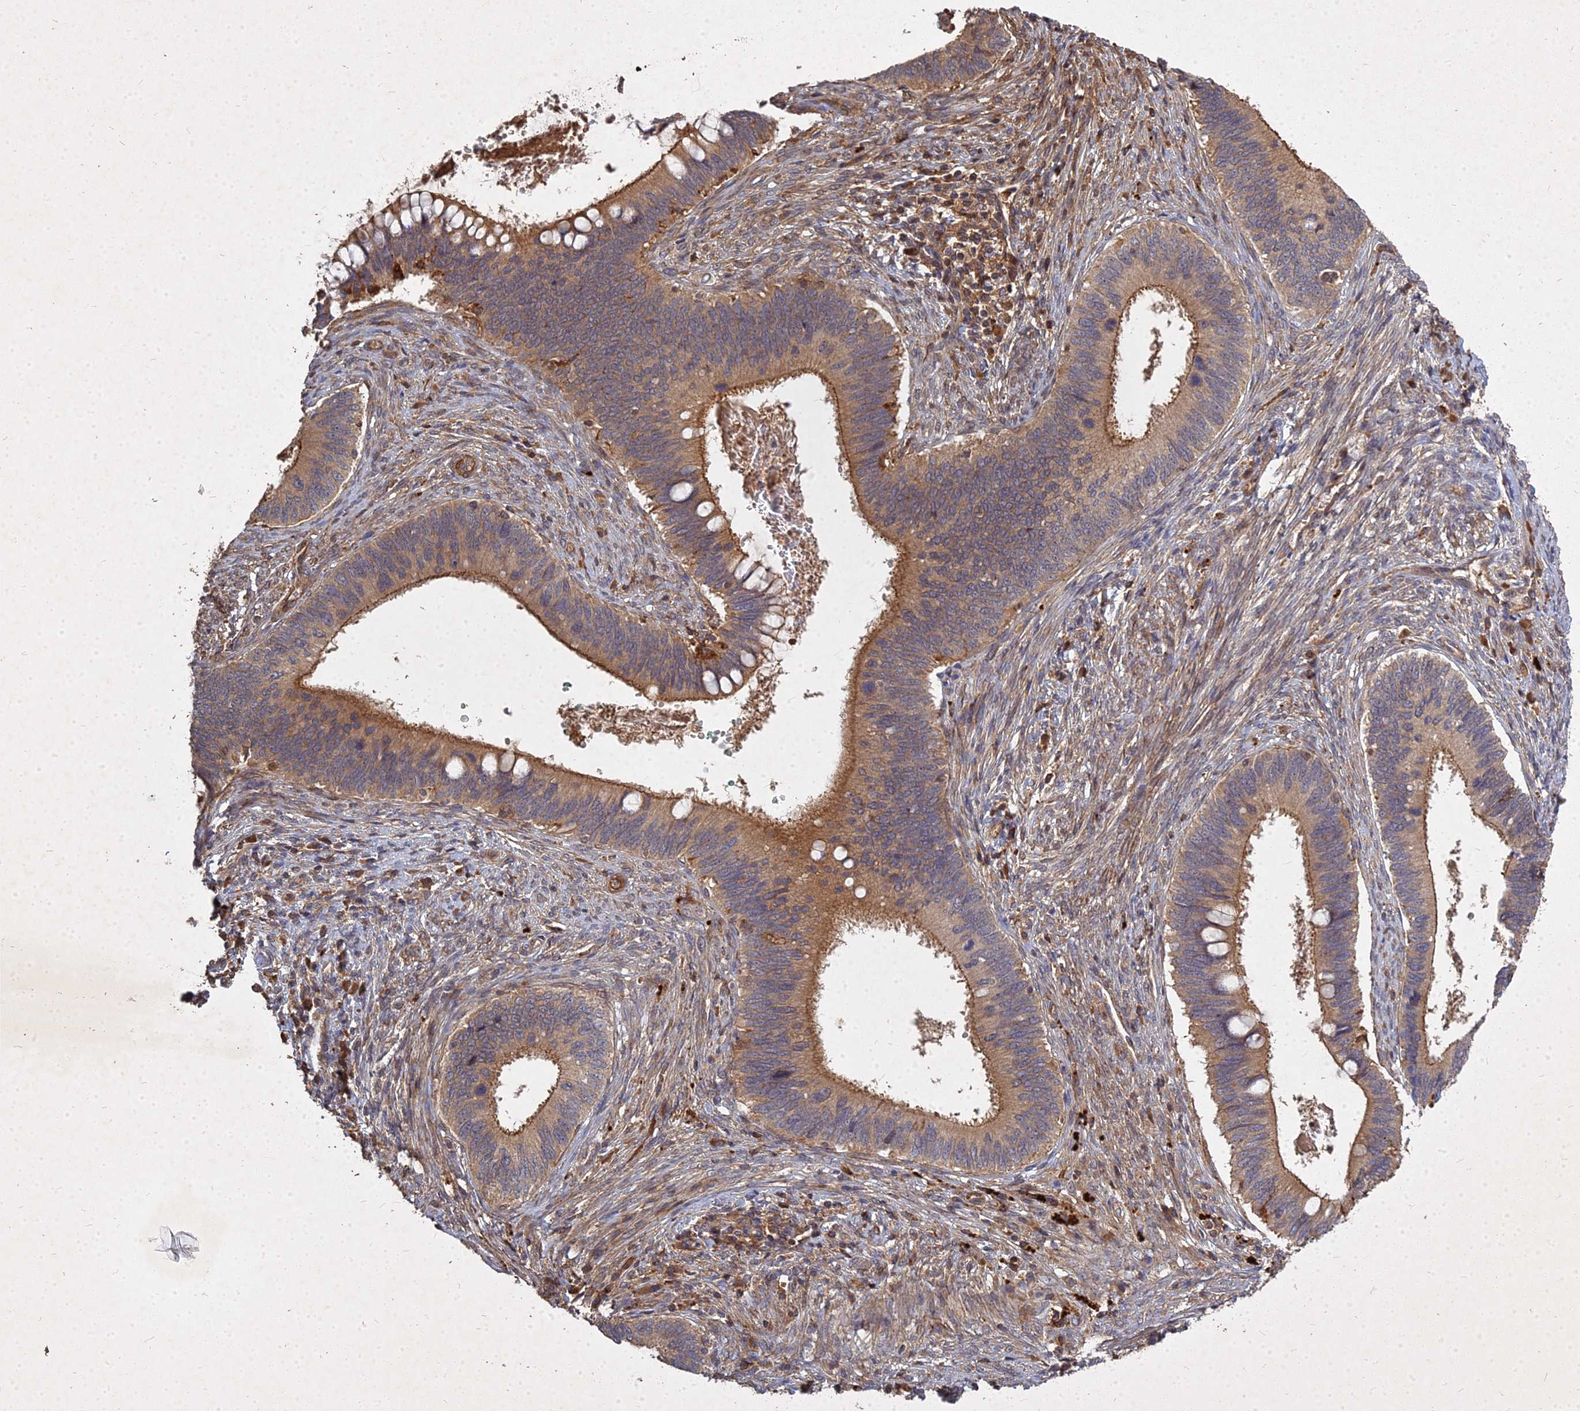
{"staining": {"intensity": "moderate", "quantity": ">75%", "location": "cytoplasmic/membranous"}, "tissue": "cervical cancer", "cell_type": "Tumor cells", "image_type": "cancer", "snomed": [{"axis": "morphology", "description": "Adenocarcinoma, NOS"}, {"axis": "topography", "description": "Cervix"}], "caption": "This image reveals adenocarcinoma (cervical) stained with immunohistochemistry (IHC) to label a protein in brown. The cytoplasmic/membranous of tumor cells show moderate positivity for the protein. Nuclei are counter-stained blue.", "gene": "UBE2W", "patient": {"sex": "female", "age": 42}}